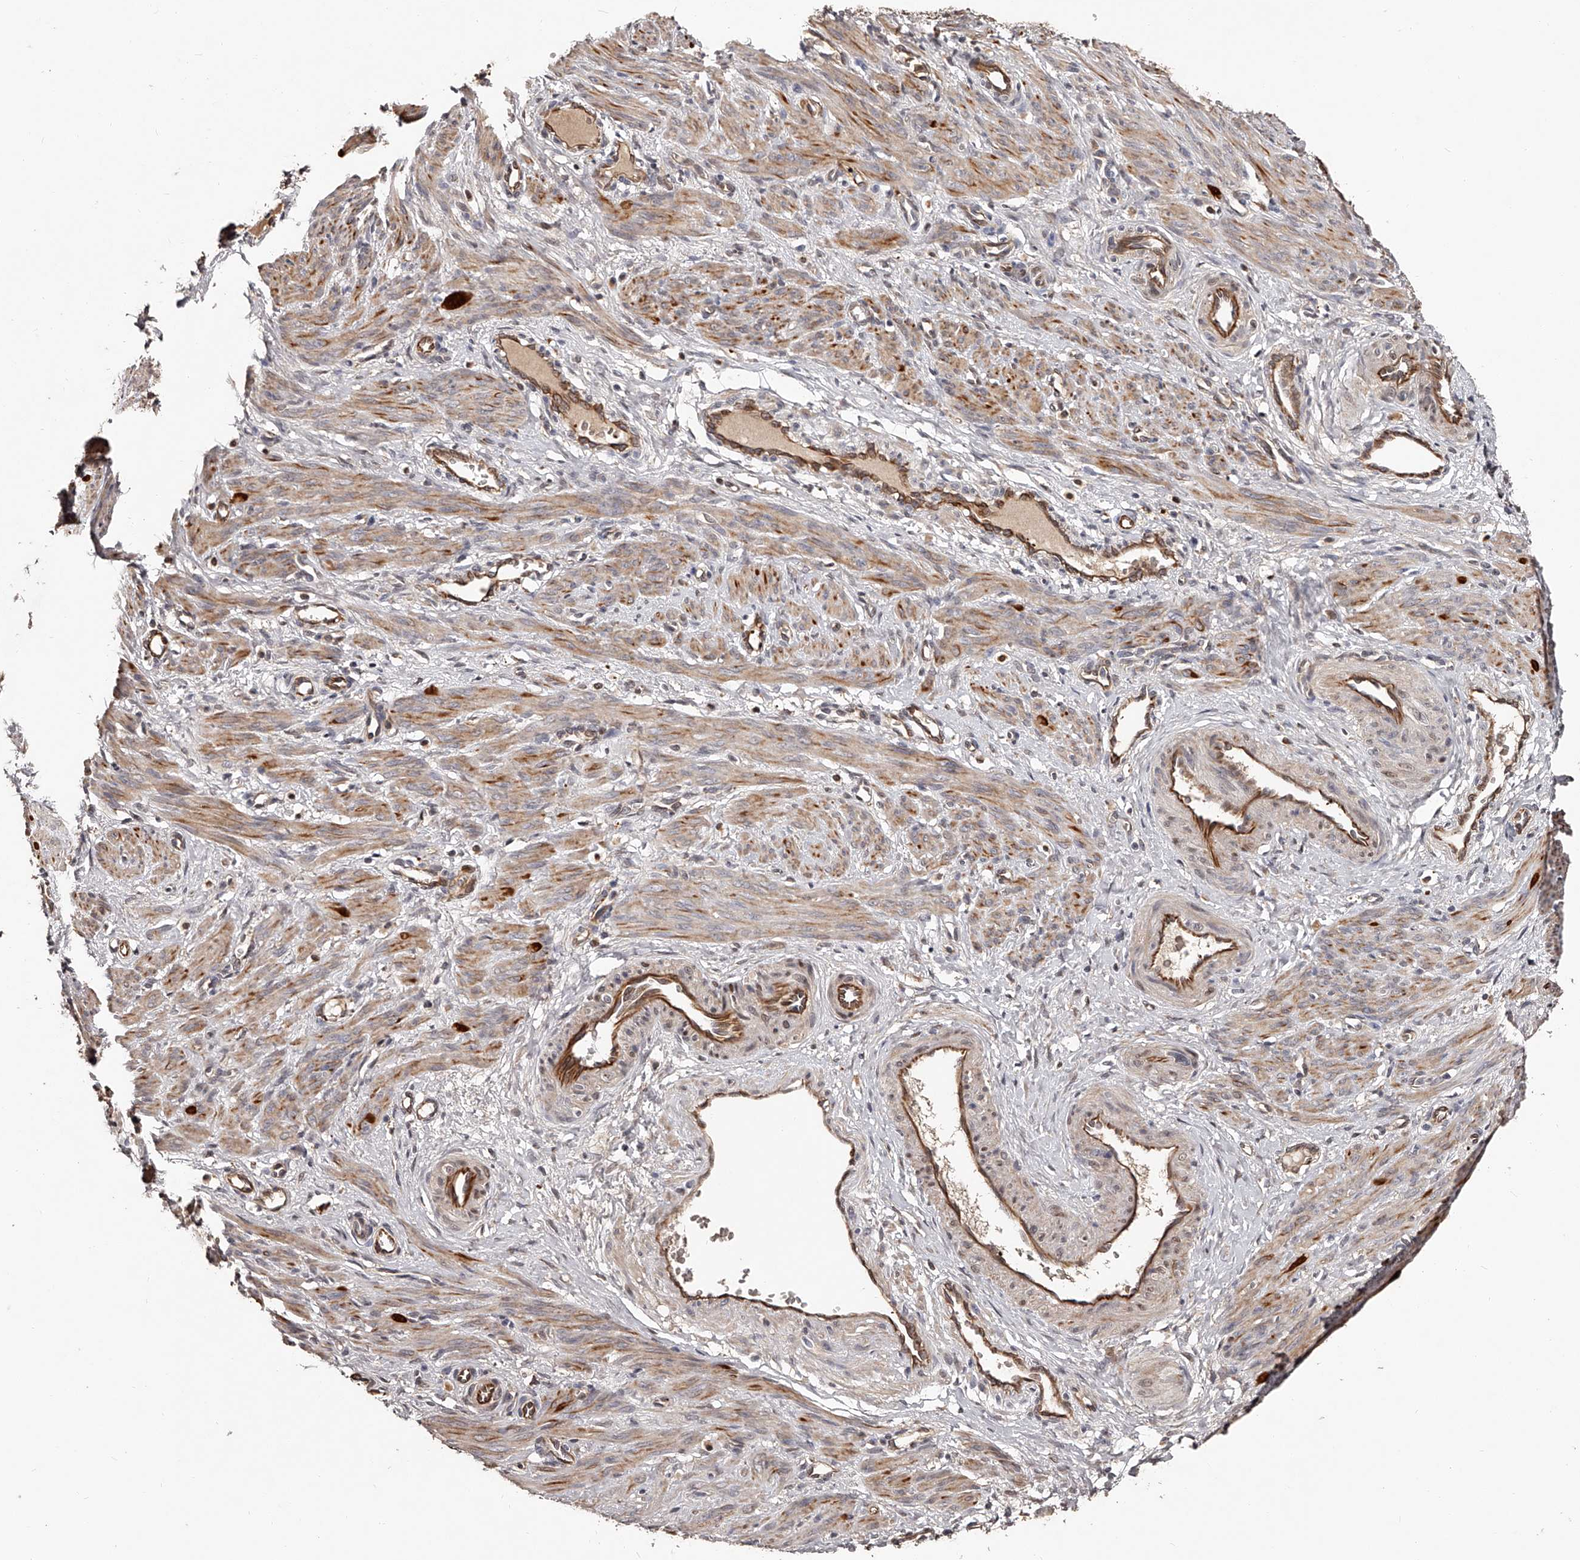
{"staining": {"intensity": "moderate", "quantity": ">75%", "location": "cytoplasmic/membranous"}, "tissue": "smooth muscle", "cell_type": "Smooth muscle cells", "image_type": "normal", "snomed": [{"axis": "morphology", "description": "Normal tissue, NOS"}, {"axis": "topography", "description": "Endometrium"}], "caption": "Immunohistochemistry (IHC) histopathology image of benign smooth muscle: smooth muscle stained using IHC exhibits medium levels of moderate protein expression localized specifically in the cytoplasmic/membranous of smooth muscle cells, appearing as a cytoplasmic/membranous brown color.", "gene": "URGCP", "patient": {"sex": "female", "age": 33}}